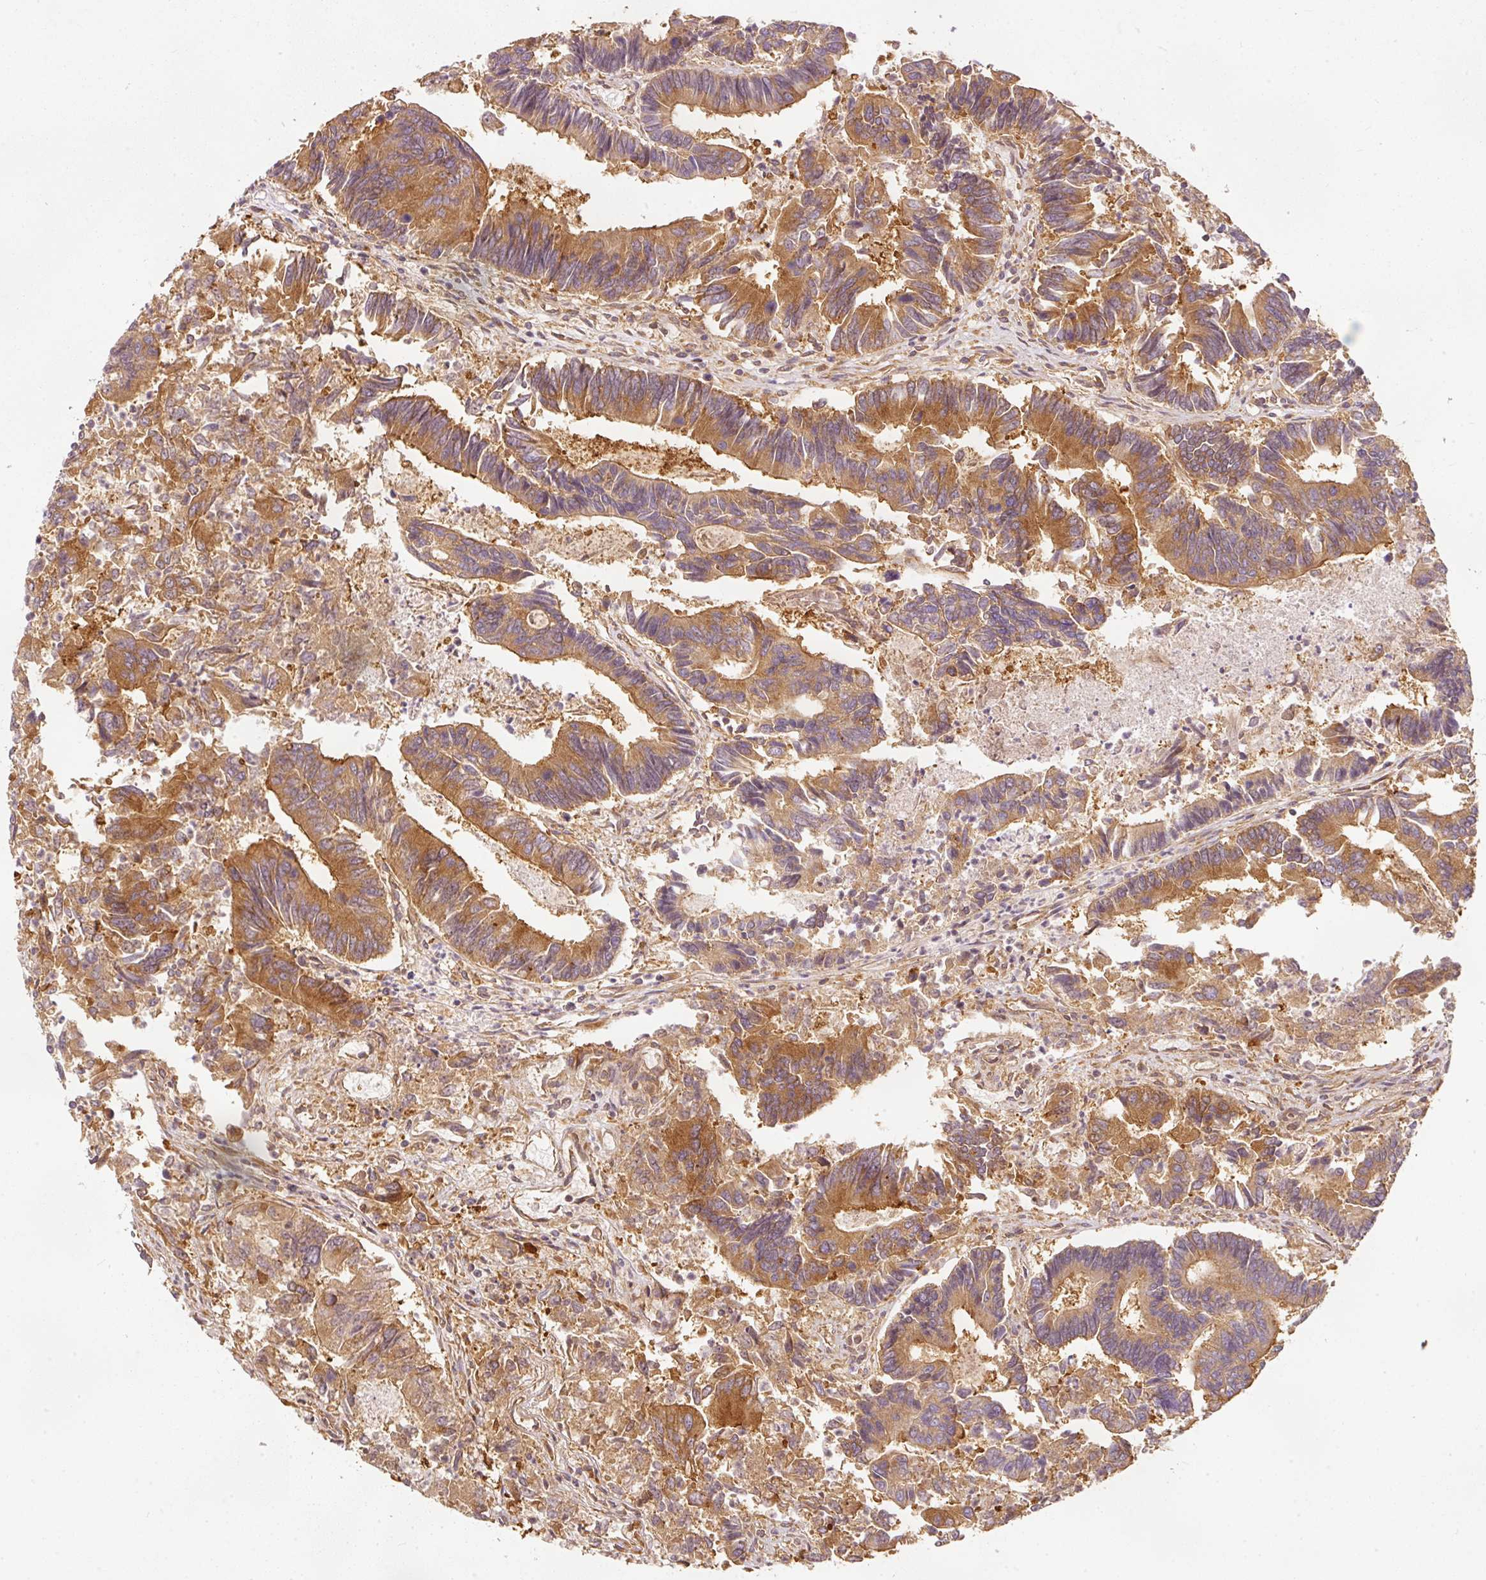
{"staining": {"intensity": "moderate", "quantity": ">75%", "location": "cytoplasmic/membranous"}, "tissue": "colorectal cancer", "cell_type": "Tumor cells", "image_type": "cancer", "snomed": [{"axis": "morphology", "description": "Adenocarcinoma, NOS"}, {"axis": "topography", "description": "Colon"}], "caption": "Protein expression by immunohistochemistry demonstrates moderate cytoplasmic/membranous expression in approximately >75% of tumor cells in colorectal cancer.", "gene": "EIF3B", "patient": {"sex": "female", "age": 67}}